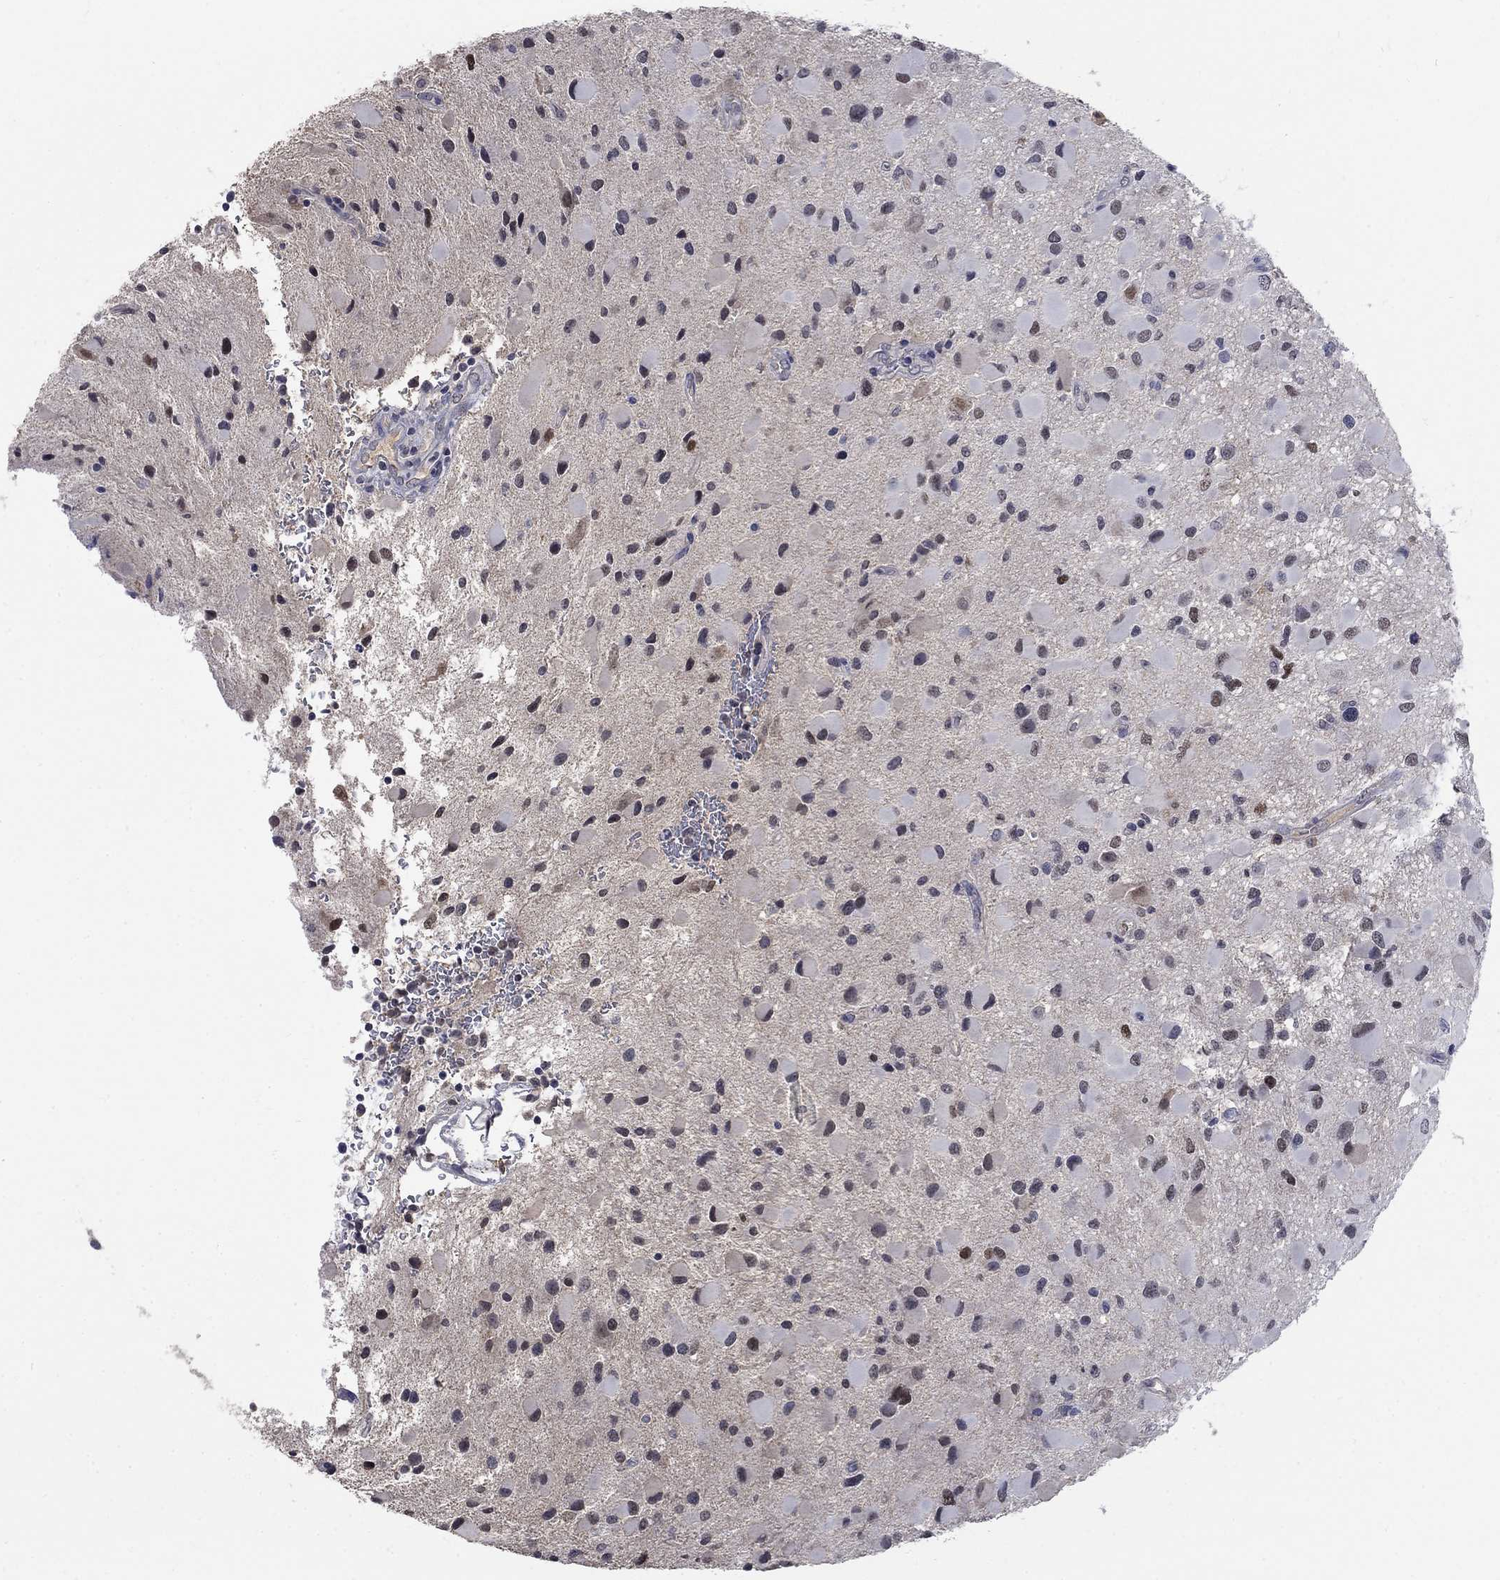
{"staining": {"intensity": "negative", "quantity": "none", "location": "none"}, "tissue": "glioma", "cell_type": "Tumor cells", "image_type": "cancer", "snomed": [{"axis": "morphology", "description": "Glioma, malignant, Low grade"}, {"axis": "topography", "description": "Brain"}], "caption": "The IHC photomicrograph has no significant expression in tumor cells of glioma tissue.", "gene": "ZBTB18", "patient": {"sex": "female", "age": 32}}